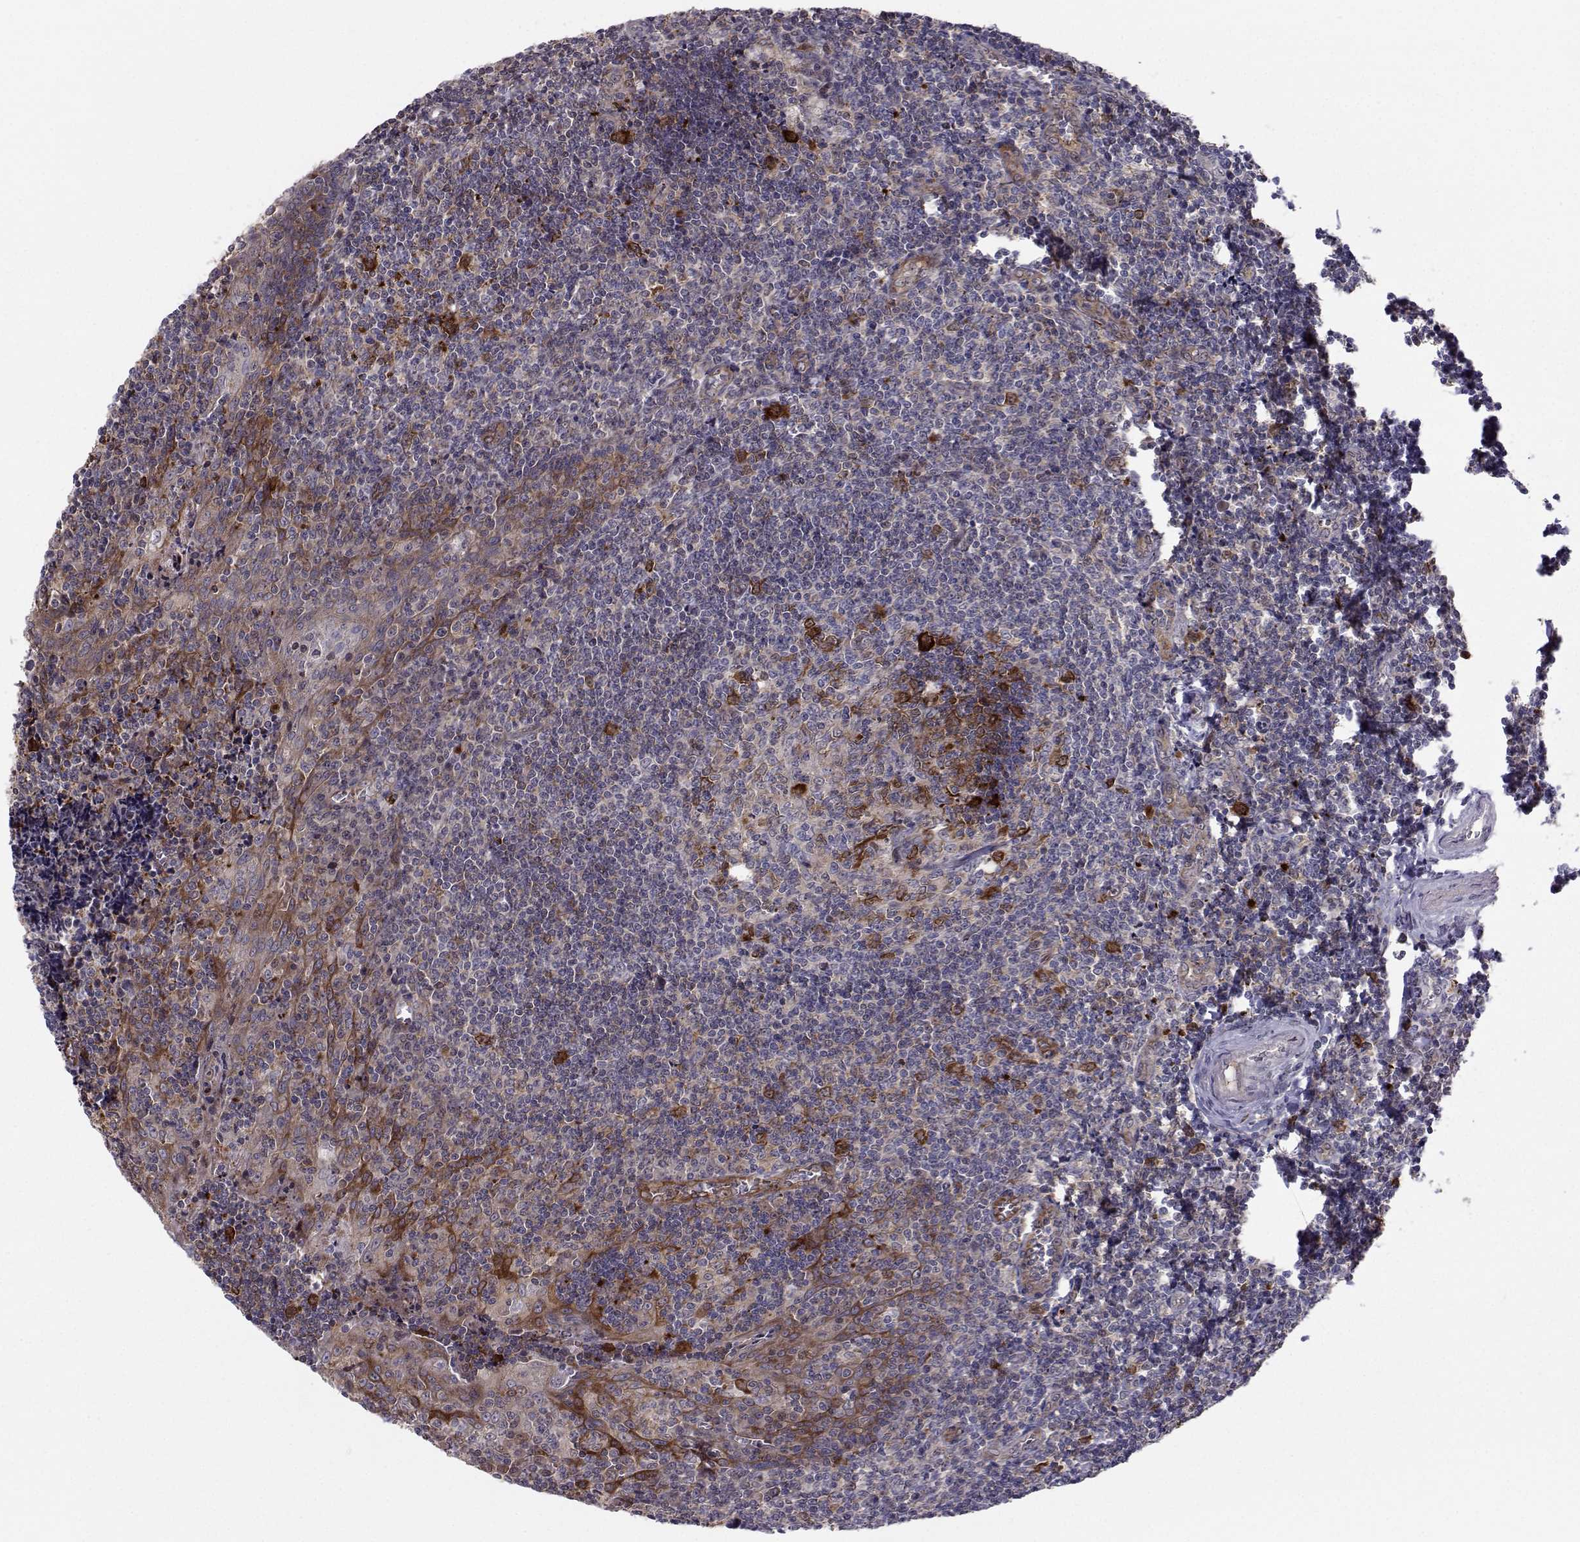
{"staining": {"intensity": "strong", "quantity": "25%-75%", "location": "cytoplasmic/membranous"}, "tissue": "tonsil", "cell_type": "Germinal center cells", "image_type": "normal", "snomed": [{"axis": "morphology", "description": "Normal tissue, NOS"}, {"axis": "morphology", "description": "Inflammation, NOS"}, {"axis": "topography", "description": "Tonsil"}], "caption": "DAB (3,3'-diaminobenzidine) immunohistochemical staining of unremarkable tonsil reveals strong cytoplasmic/membranous protein expression in about 25%-75% of germinal center cells.", "gene": "HSP90AB1", "patient": {"sex": "female", "age": 31}}